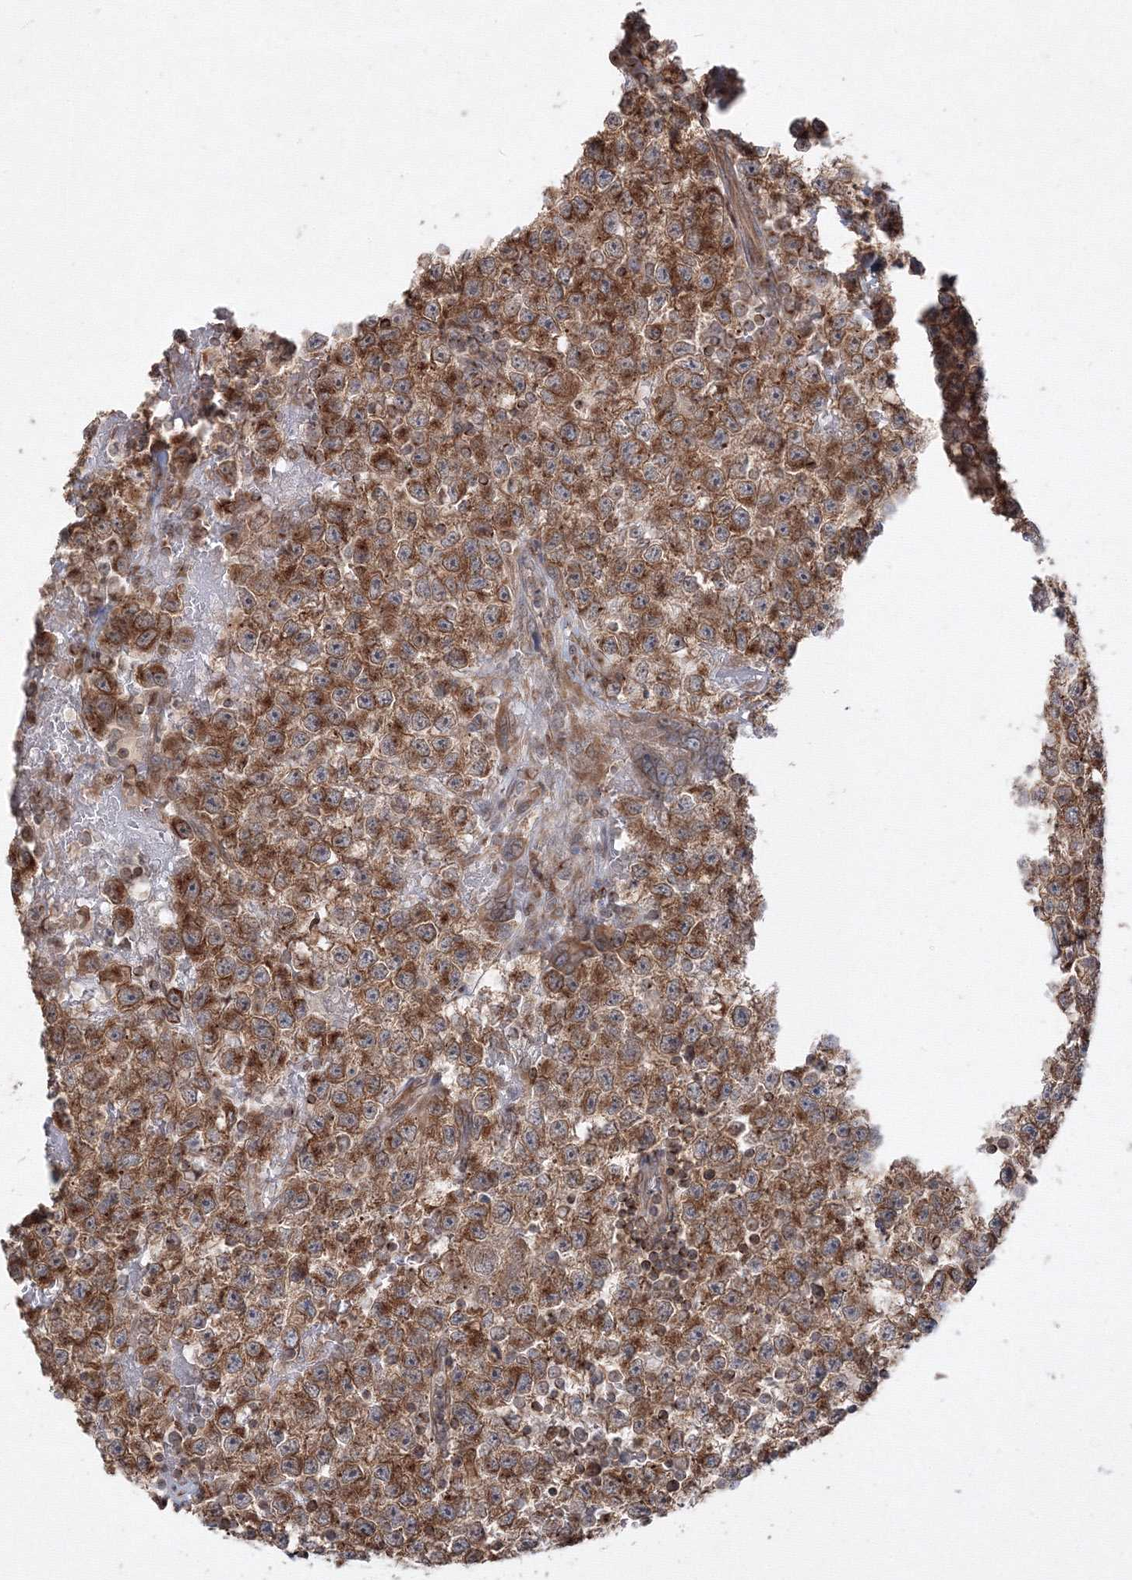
{"staining": {"intensity": "moderate", "quantity": ">75%", "location": "cytoplasmic/membranous"}, "tissue": "testis cancer", "cell_type": "Tumor cells", "image_type": "cancer", "snomed": [{"axis": "morphology", "description": "Seminoma, NOS"}, {"axis": "topography", "description": "Testis"}], "caption": "Moderate cytoplasmic/membranous protein staining is identified in approximately >75% of tumor cells in testis cancer.", "gene": "TMEM50B", "patient": {"sex": "male", "age": 22}}